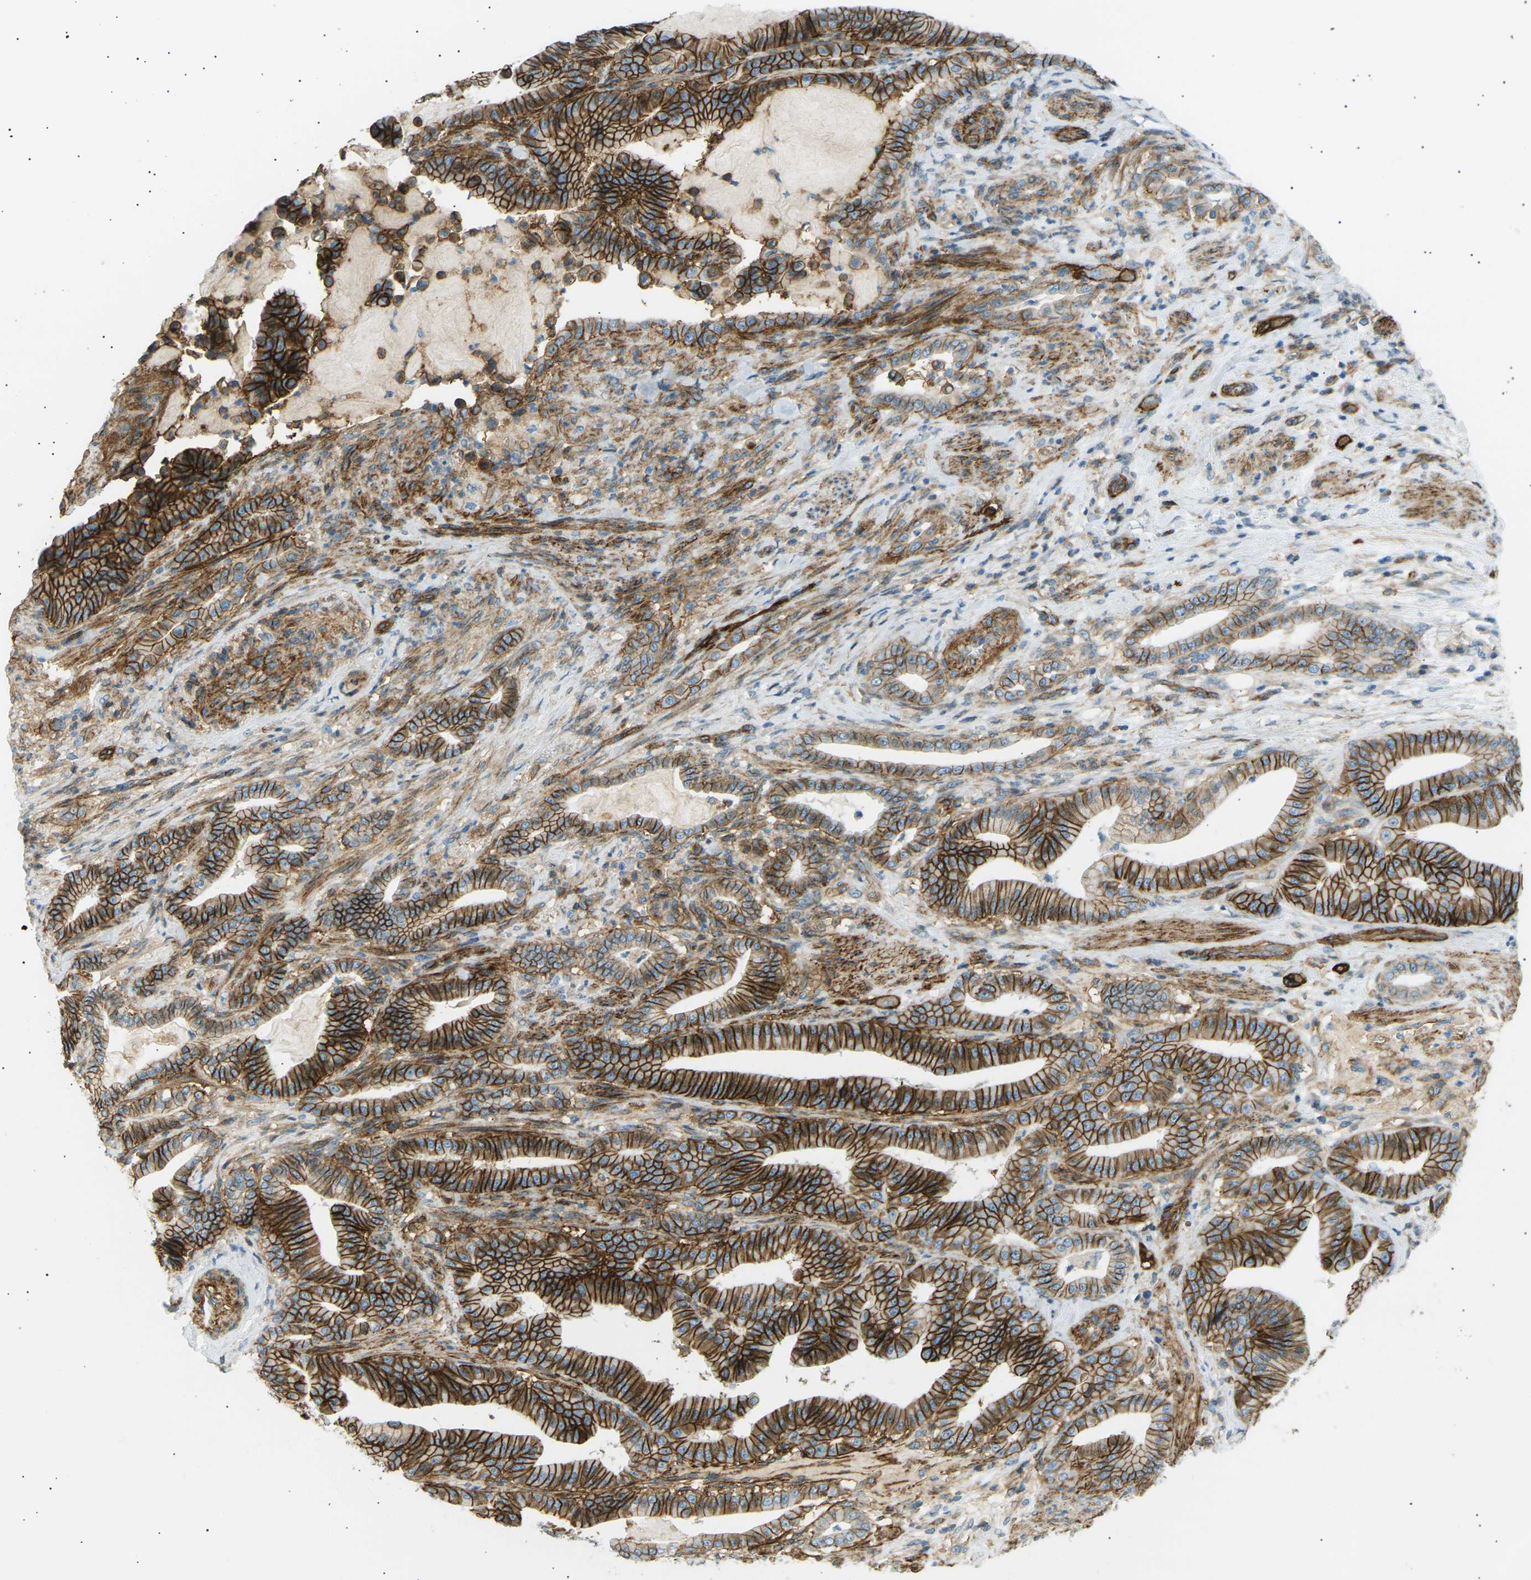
{"staining": {"intensity": "strong", "quantity": ">75%", "location": "cytoplasmic/membranous"}, "tissue": "pancreatic cancer", "cell_type": "Tumor cells", "image_type": "cancer", "snomed": [{"axis": "morphology", "description": "Normal tissue, NOS"}, {"axis": "morphology", "description": "Adenocarcinoma, NOS"}, {"axis": "topography", "description": "Pancreas"}], "caption": "Pancreatic adenocarcinoma stained with a protein marker exhibits strong staining in tumor cells.", "gene": "ATP2B4", "patient": {"sex": "male", "age": 63}}